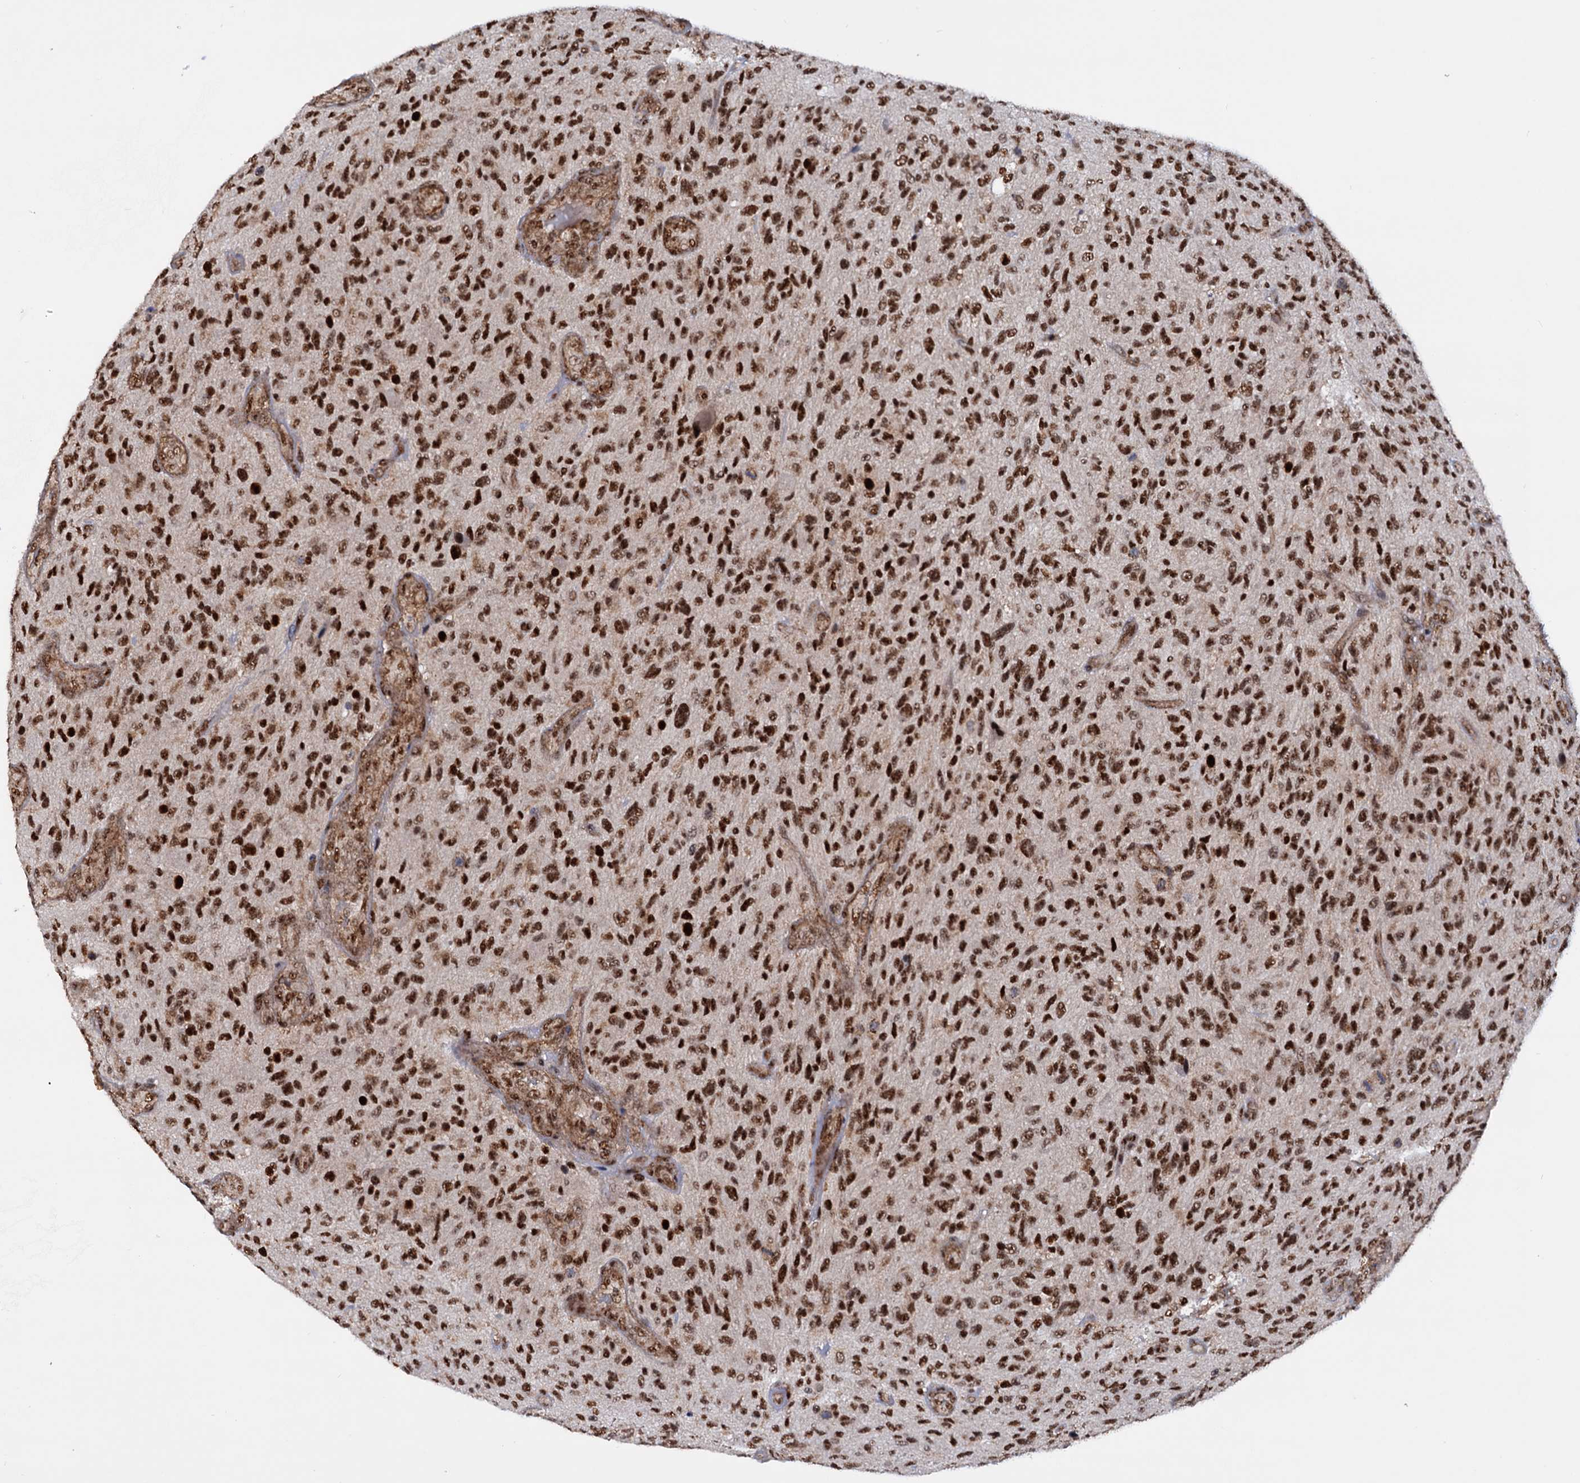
{"staining": {"intensity": "strong", "quantity": ">75%", "location": "nuclear"}, "tissue": "glioma", "cell_type": "Tumor cells", "image_type": "cancer", "snomed": [{"axis": "morphology", "description": "Glioma, malignant, High grade"}, {"axis": "topography", "description": "Brain"}], "caption": "The image shows staining of malignant glioma (high-grade), revealing strong nuclear protein staining (brown color) within tumor cells.", "gene": "TBC1D12", "patient": {"sex": "male", "age": 47}}